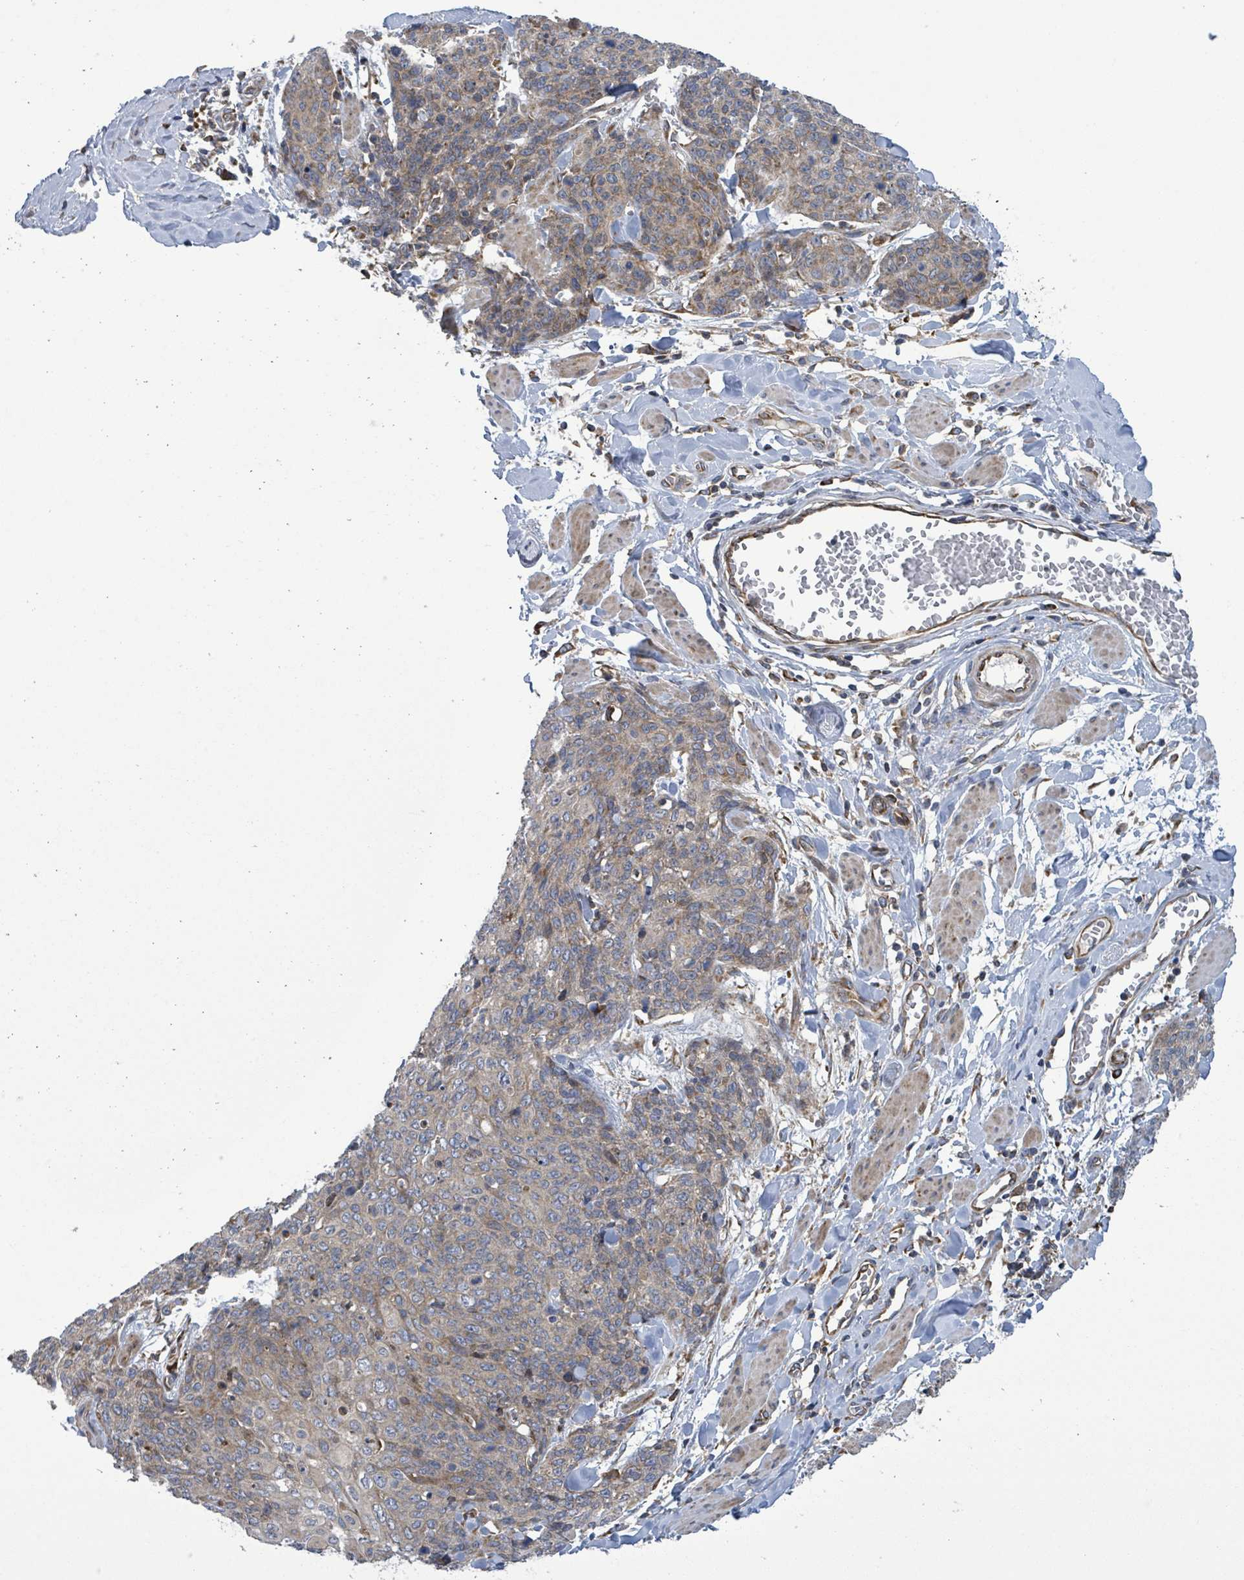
{"staining": {"intensity": "weak", "quantity": "25%-75%", "location": "cytoplasmic/membranous"}, "tissue": "skin cancer", "cell_type": "Tumor cells", "image_type": "cancer", "snomed": [{"axis": "morphology", "description": "Squamous cell carcinoma, NOS"}, {"axis": "topography", "description": "Skin"}, {"axis": "topography", "description": "Vulva"}], "caption": "A low amount of weak cytoplasmic/membranous expression is present in about 25%-75% of tumor cells in skin squamous cell carcinoma tissue.", "gene": "NOMO1", "patient": {"sex": "female", "age": 85}}